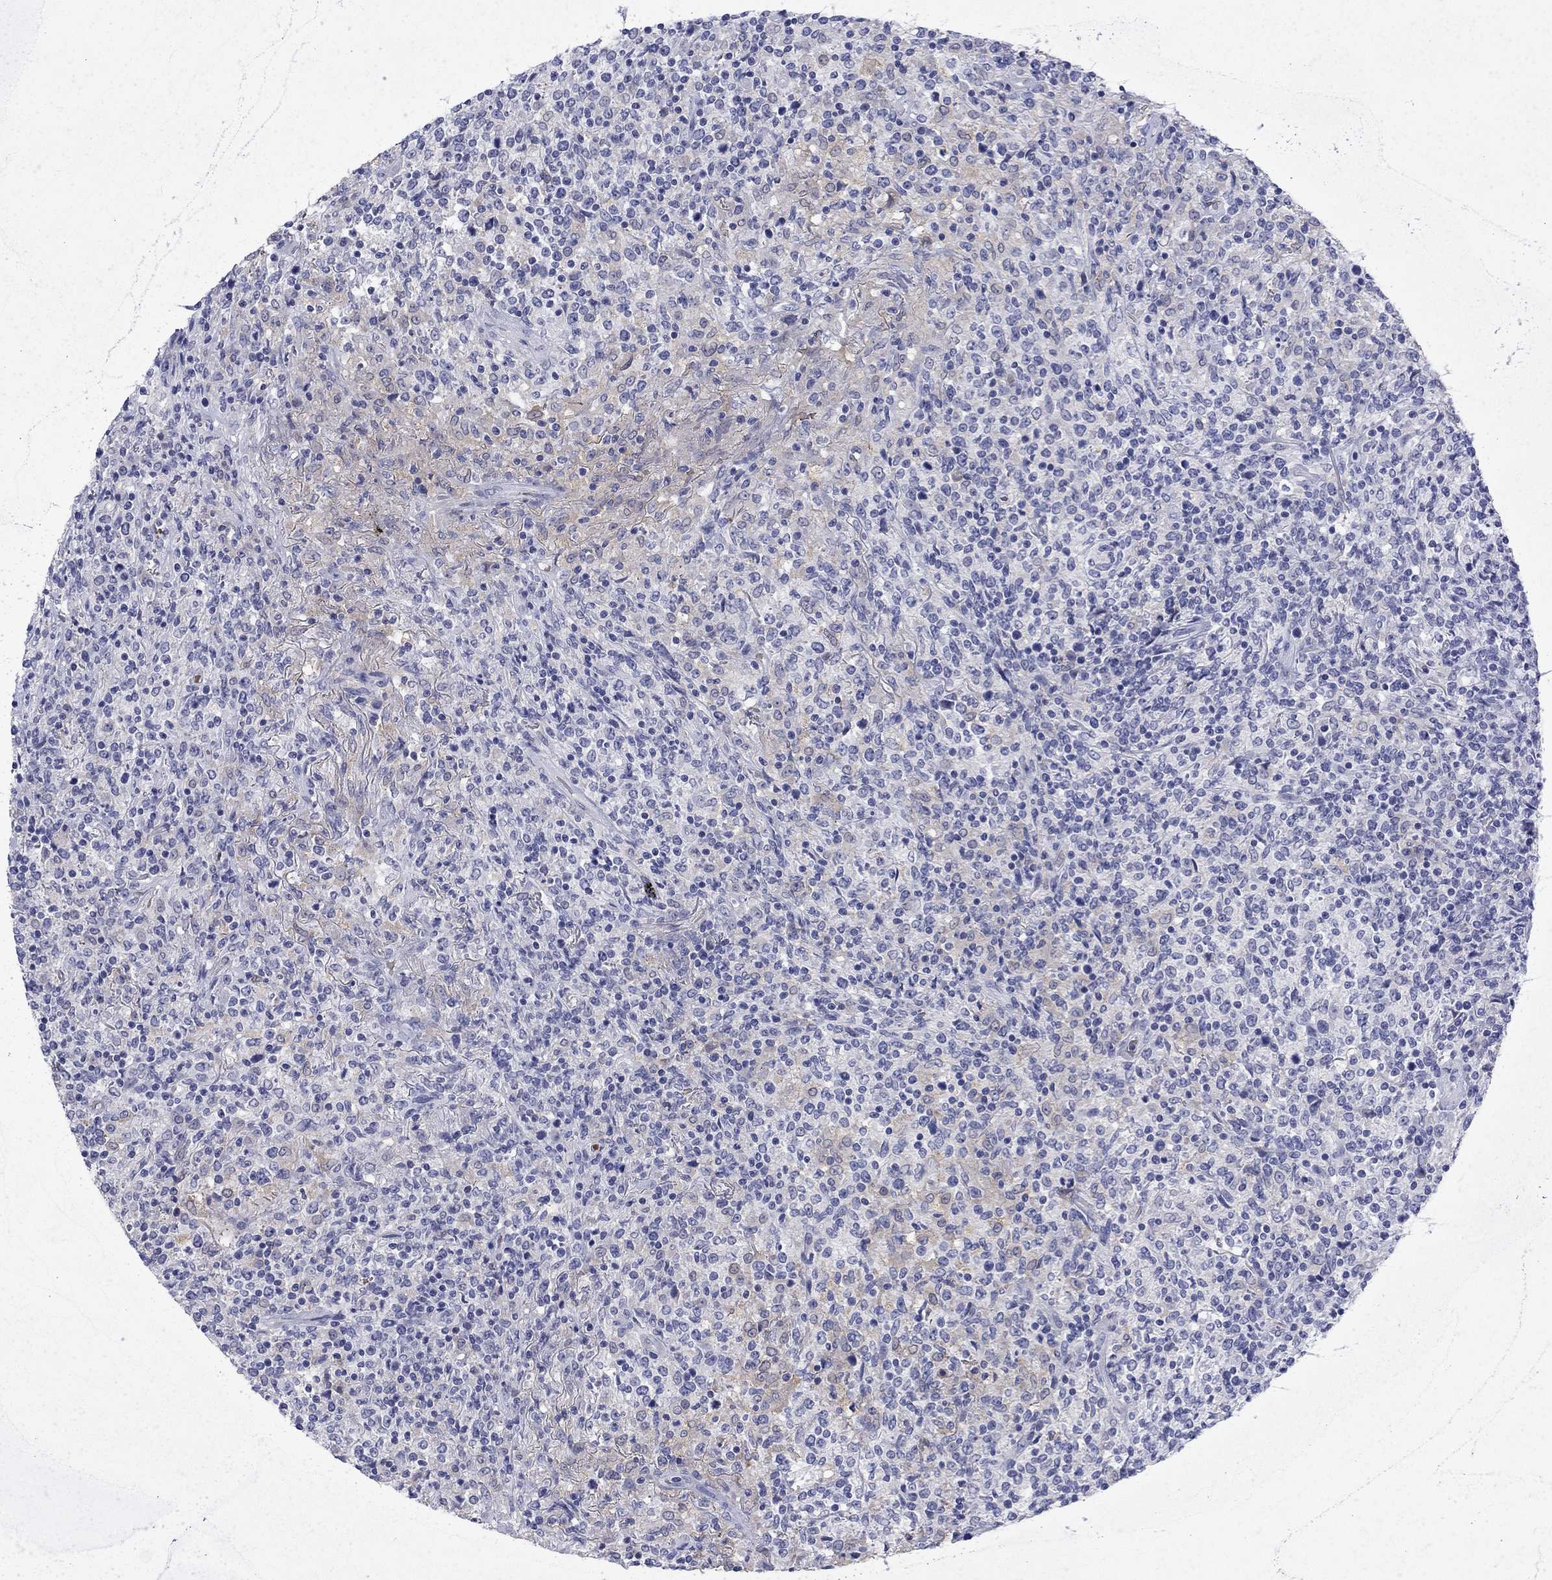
{"staining": {"intensity": "negative", "quantity": "none", "location": "none"}, "tissue": "lymphoma", "cell_type": "Tumor cells", "image_type": "cancer", "snomed": [{"axis": "morphology", "description": "Malignant lymphoma, non-Hodgkin's type, High grade"}, {"axis": "topography", "description": "Lung"}], "caption": "The immunohistochemistry micrograph has no significant staining in tumor cells of high-grade malignant lymphoma, non-Hodgkin's type tissue. The staining is performed using DAB brown chromogen with nuclei counter-stained in using hematoxylin.", "gene": "ENPP6", "patient": {"sex": "male", "age": 79}}